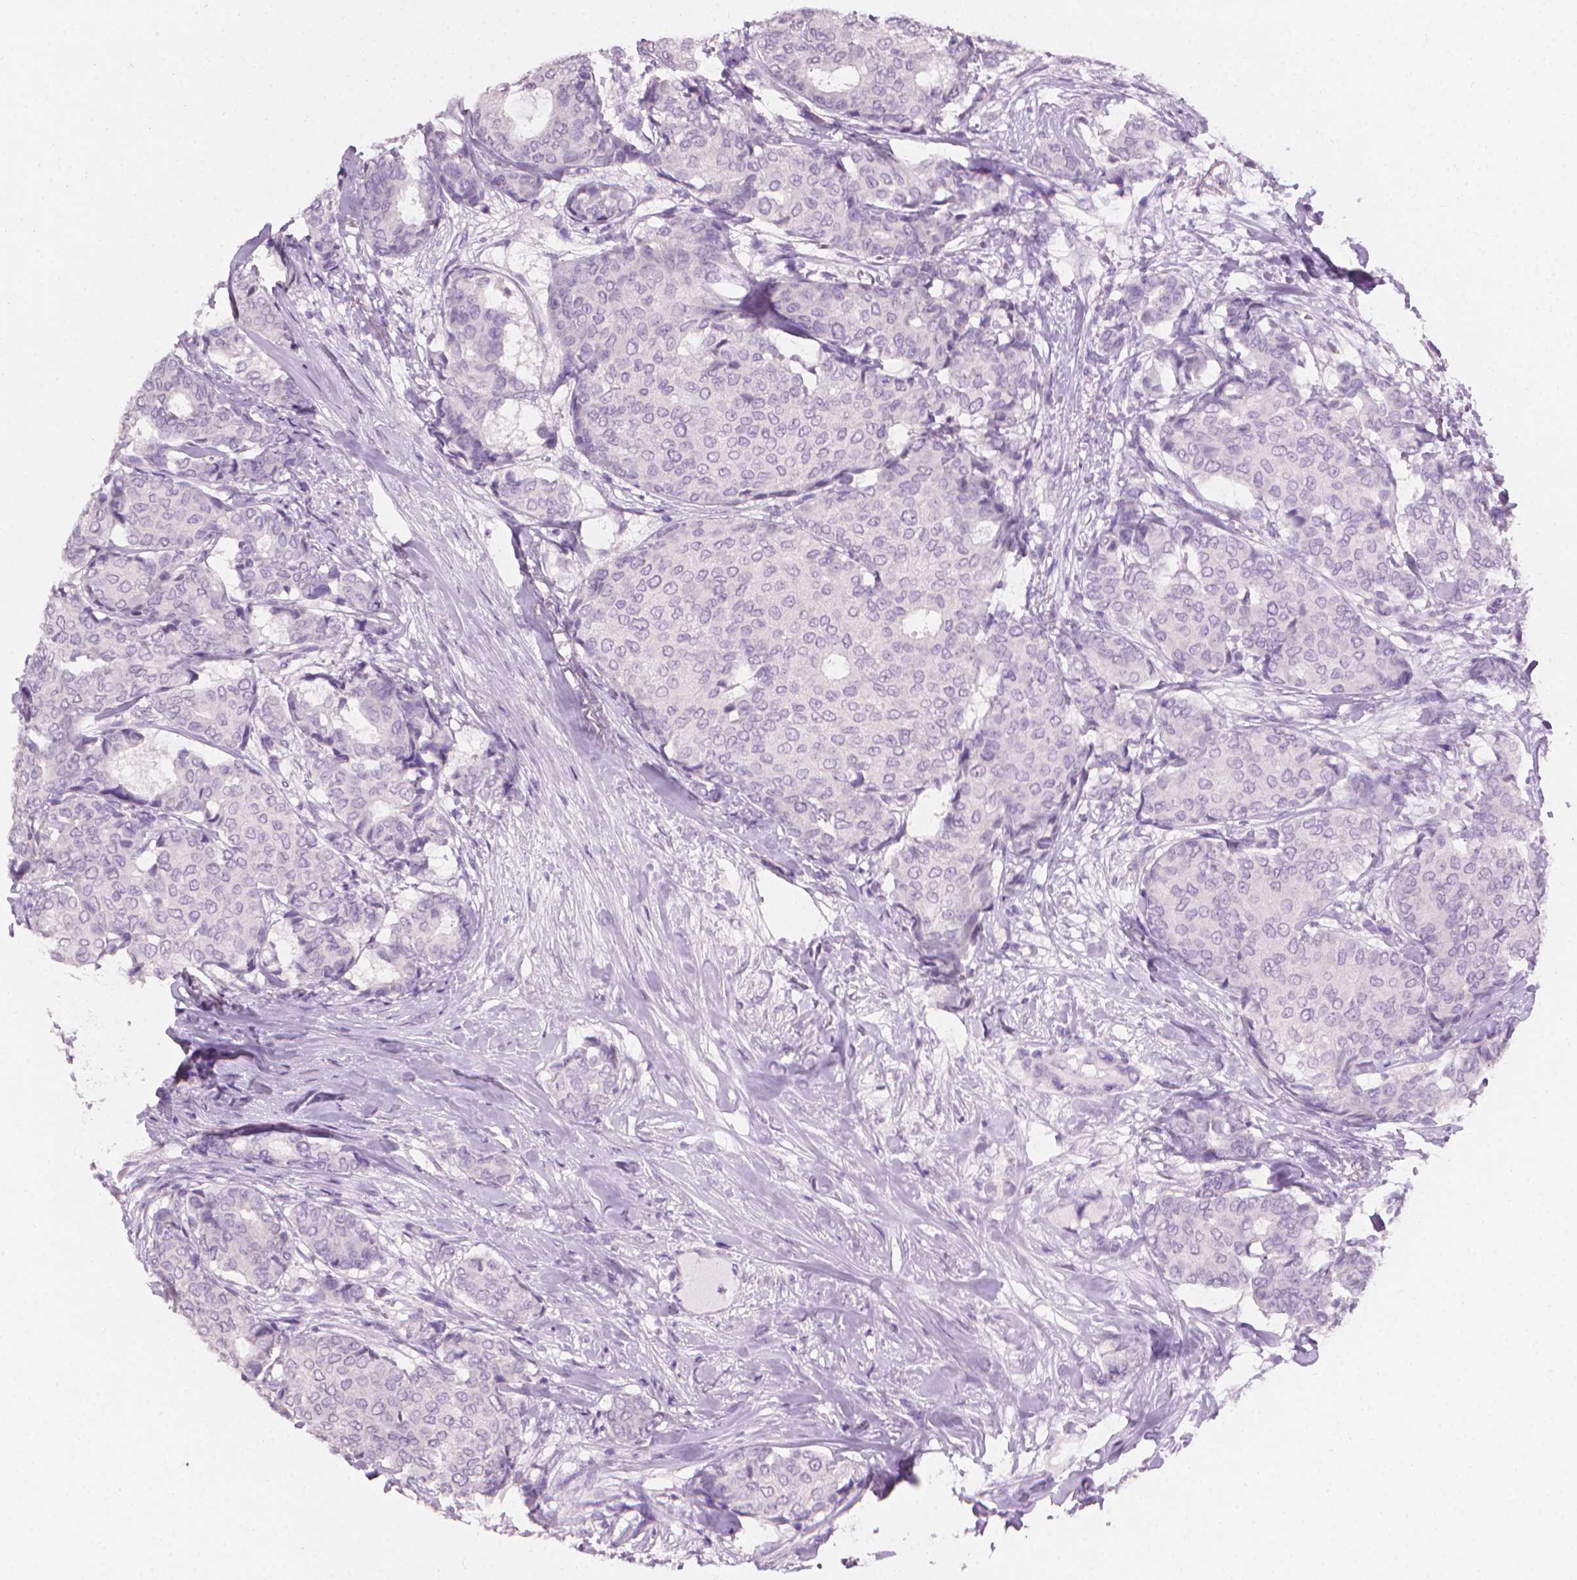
{"staining": {"intensity": "negative", "quantity": "none", "location": "none"}, "tissue": "breast cancer", "cell_type": "Tumor cells", "image_type": "cancer", "snomed": [{"axis": "morphology", "description": "Duct carcinoma"}, {"axis": "topography", "description": "Breast"}], "caption": "The image displays no significant staining in tumor cells of breast cancer (intraductal carcinoma).", "gene": "MLANA", "patient": {"sex": "female", "age": 75}}